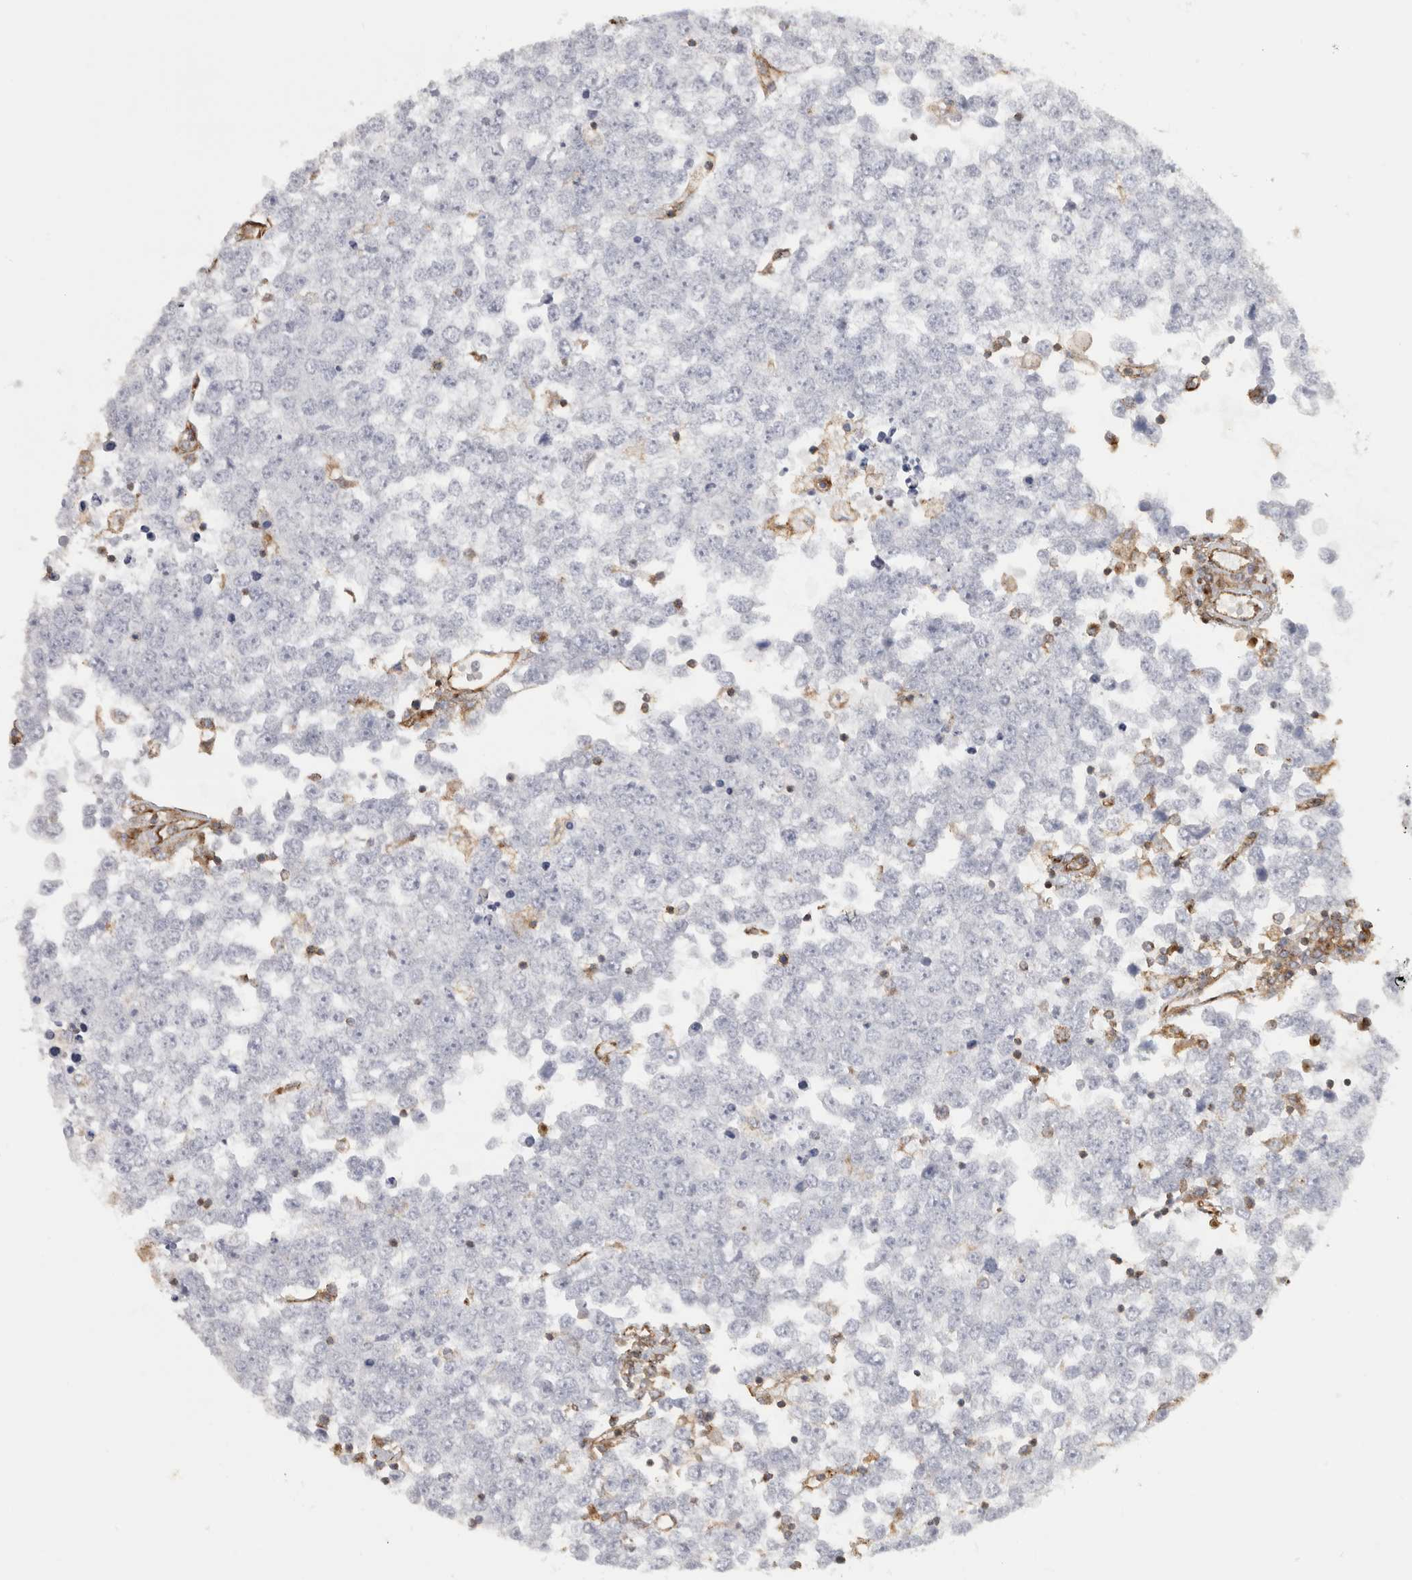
{"staining": {"intensity": "negative", "quantity": "none", "location": "none"}, "tissue": "testis cancer", "cell_type": "Tumor cells", "image_type": "cancer", "snomed": [{"axis": "morphology", "description": "Seminoma, NOS"}, {"axis": "topography", "description": "Testis"}], "caption": "This is an IHC micrograph of human testis seminoma. There is no staining in tumor cells.", "gene": "HLA-E", "patient": {"sex": "male", "age": 65}}